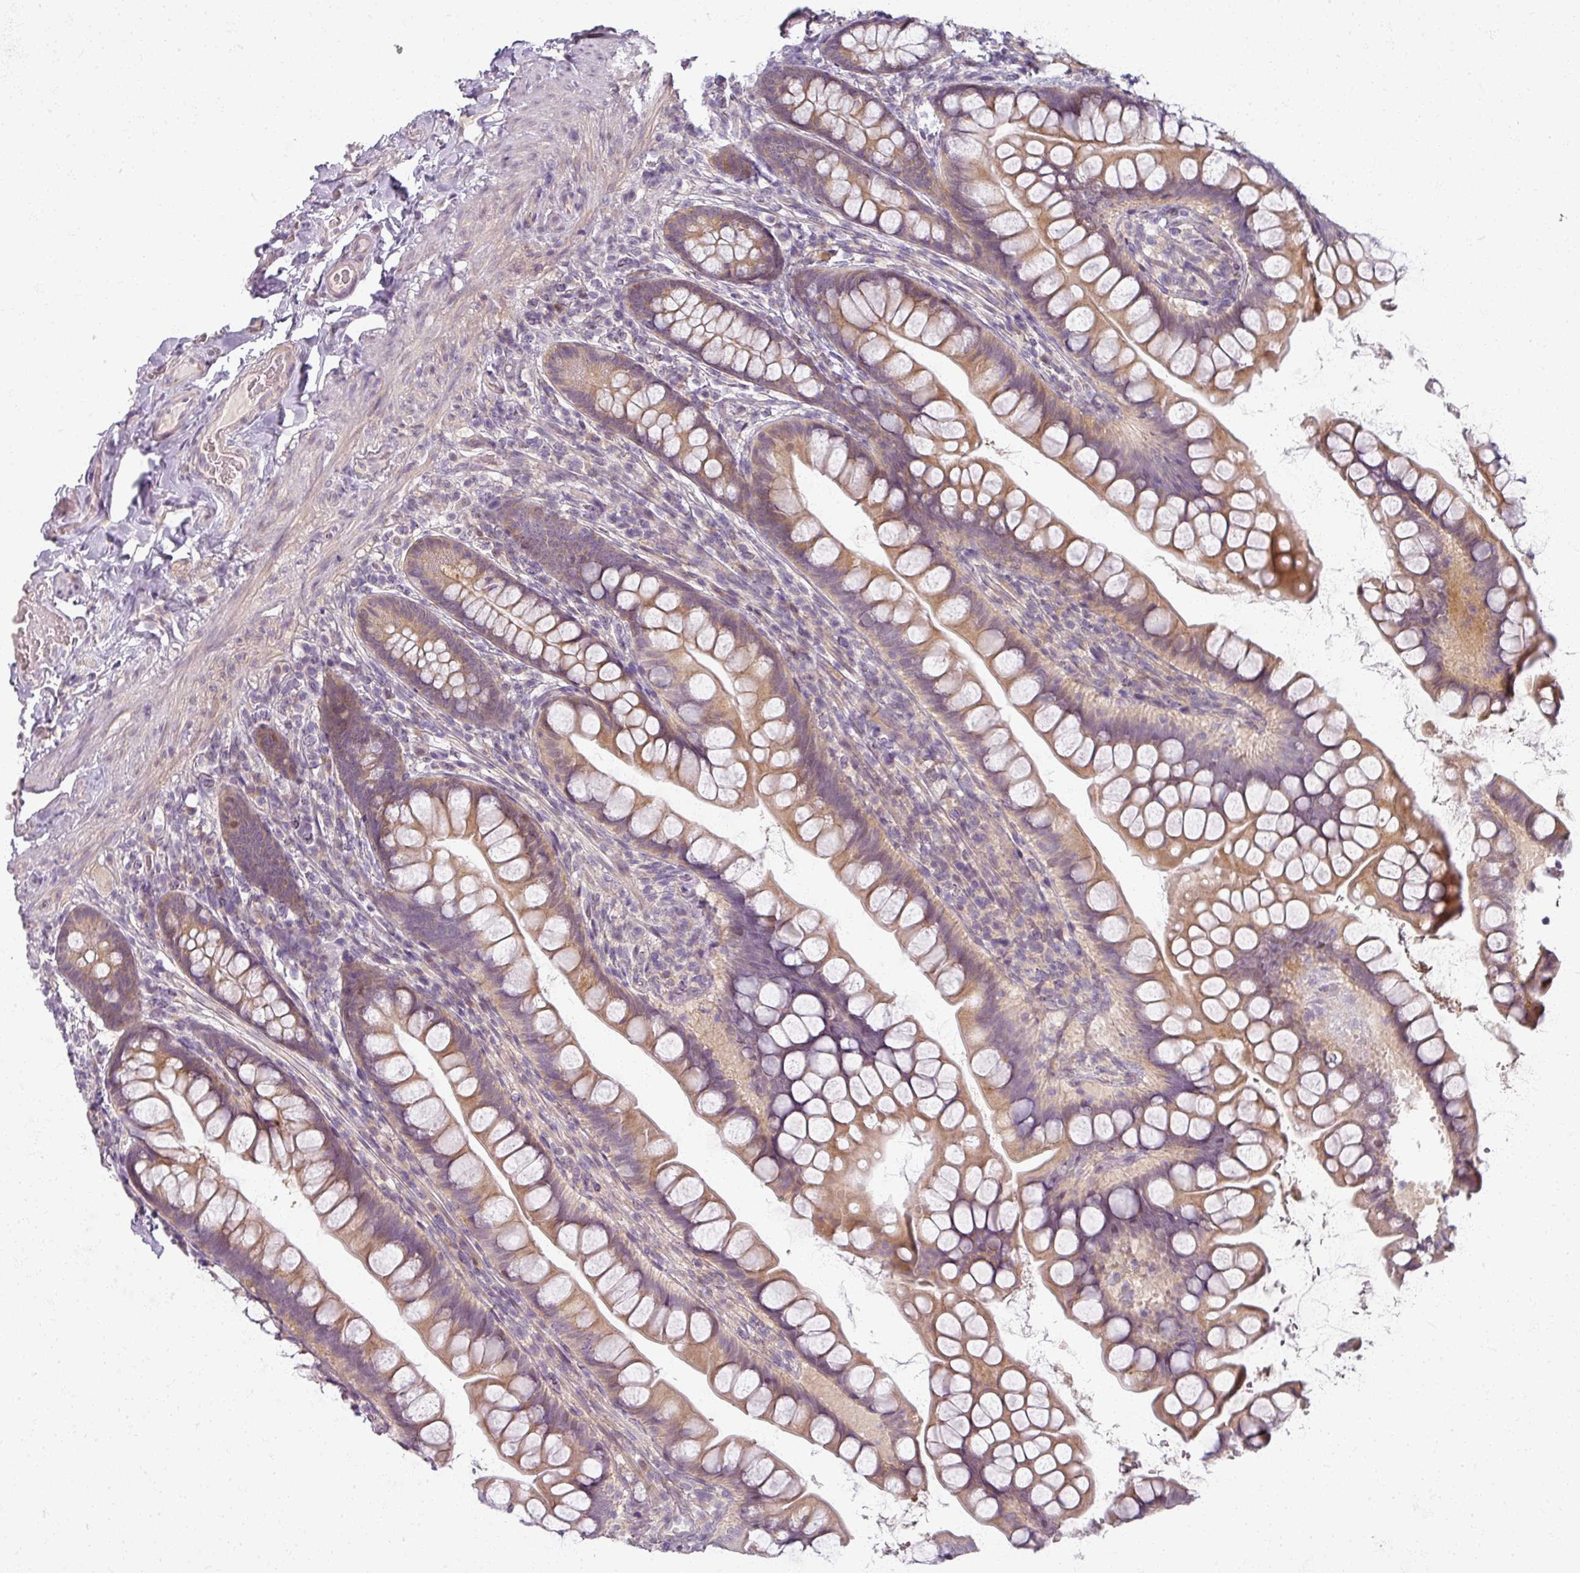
{"staining": {"intensity": "moderate", "quantity": ">75%", "location": "cytoplasmic/membranous"}, "tissue": "small intestine", "cell_type": "Glandular cells", "image_type": "normal", "snomed": [{"axis": "morphology", "description": "Normal tissue, NOS"}, {"axis": "topography", "description": "Small intestine"}], "caption": "High-magnification brightfield microscopy of unremarkable small intestine stained with DAB (3,3'-diaminobenzidine) (brown) and counterstained with hematoxylin (blue). glandular cells exhibit moderate cytoplasmic/membranous expression is identified in approximately>75% of cells.", "gene": "MYMK", "patient": {"sex": "male", "age": 70}}